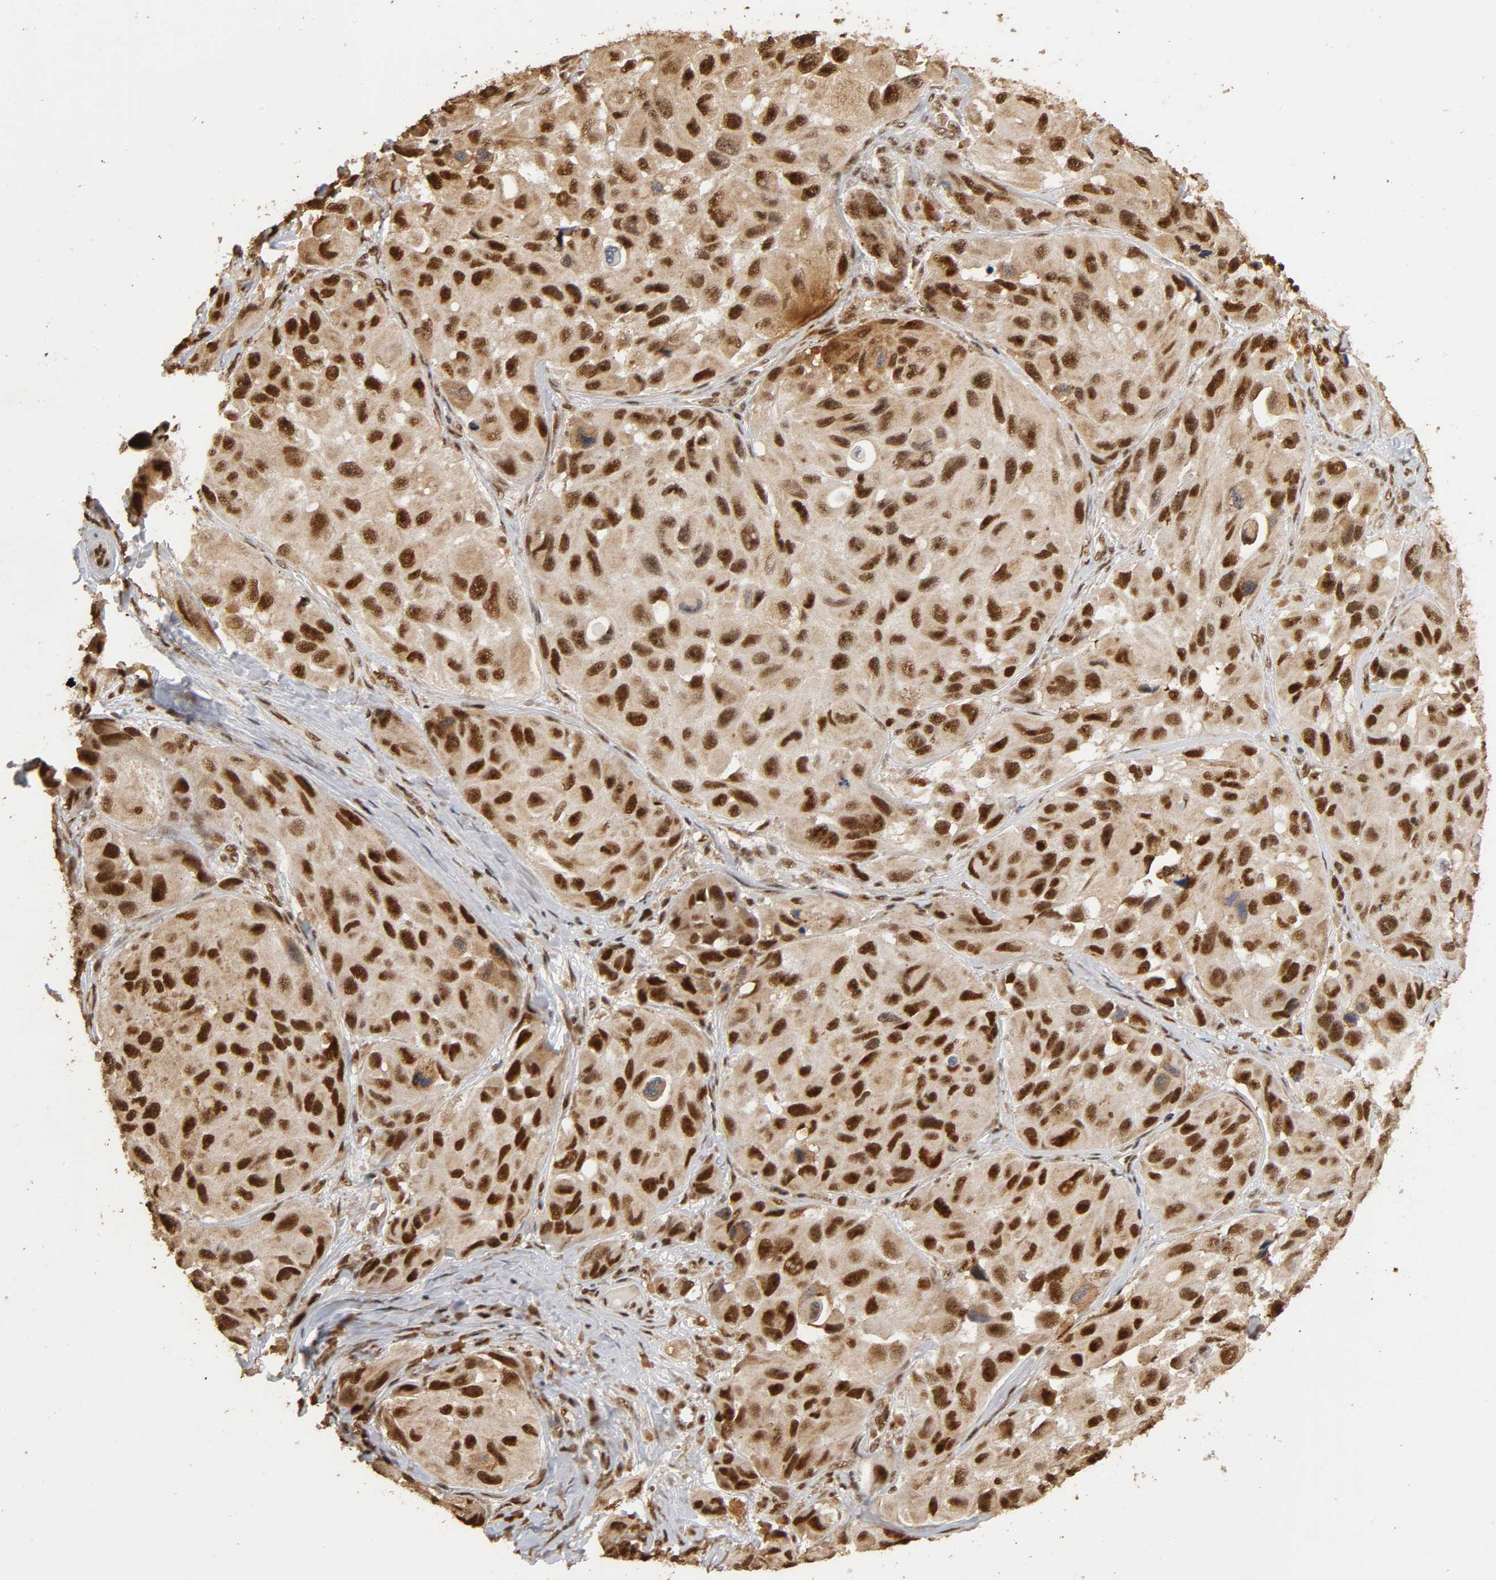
{"staining": {"intensity": "strong", "quantity": ">75%", "location": "cytoplasmic/membranous,nuclear"}, "tissue": "melanoma", "cell_type": "Tumor cells", "image_type": "cancer", "snomed": [{"axis": "morphology", "description": "Malignant melanoma, NOS"}, {"axis": "topography", "description": "Skin"}], "caption": "About >75% of tumor cells in human malignant melanoma reveal strong cytoplasmic/membranous and nuclear protein staining as visualized by brown immunohistochemical staining.", "gene": "RNF122", "patient": {"sex": "female", "age": 73}}